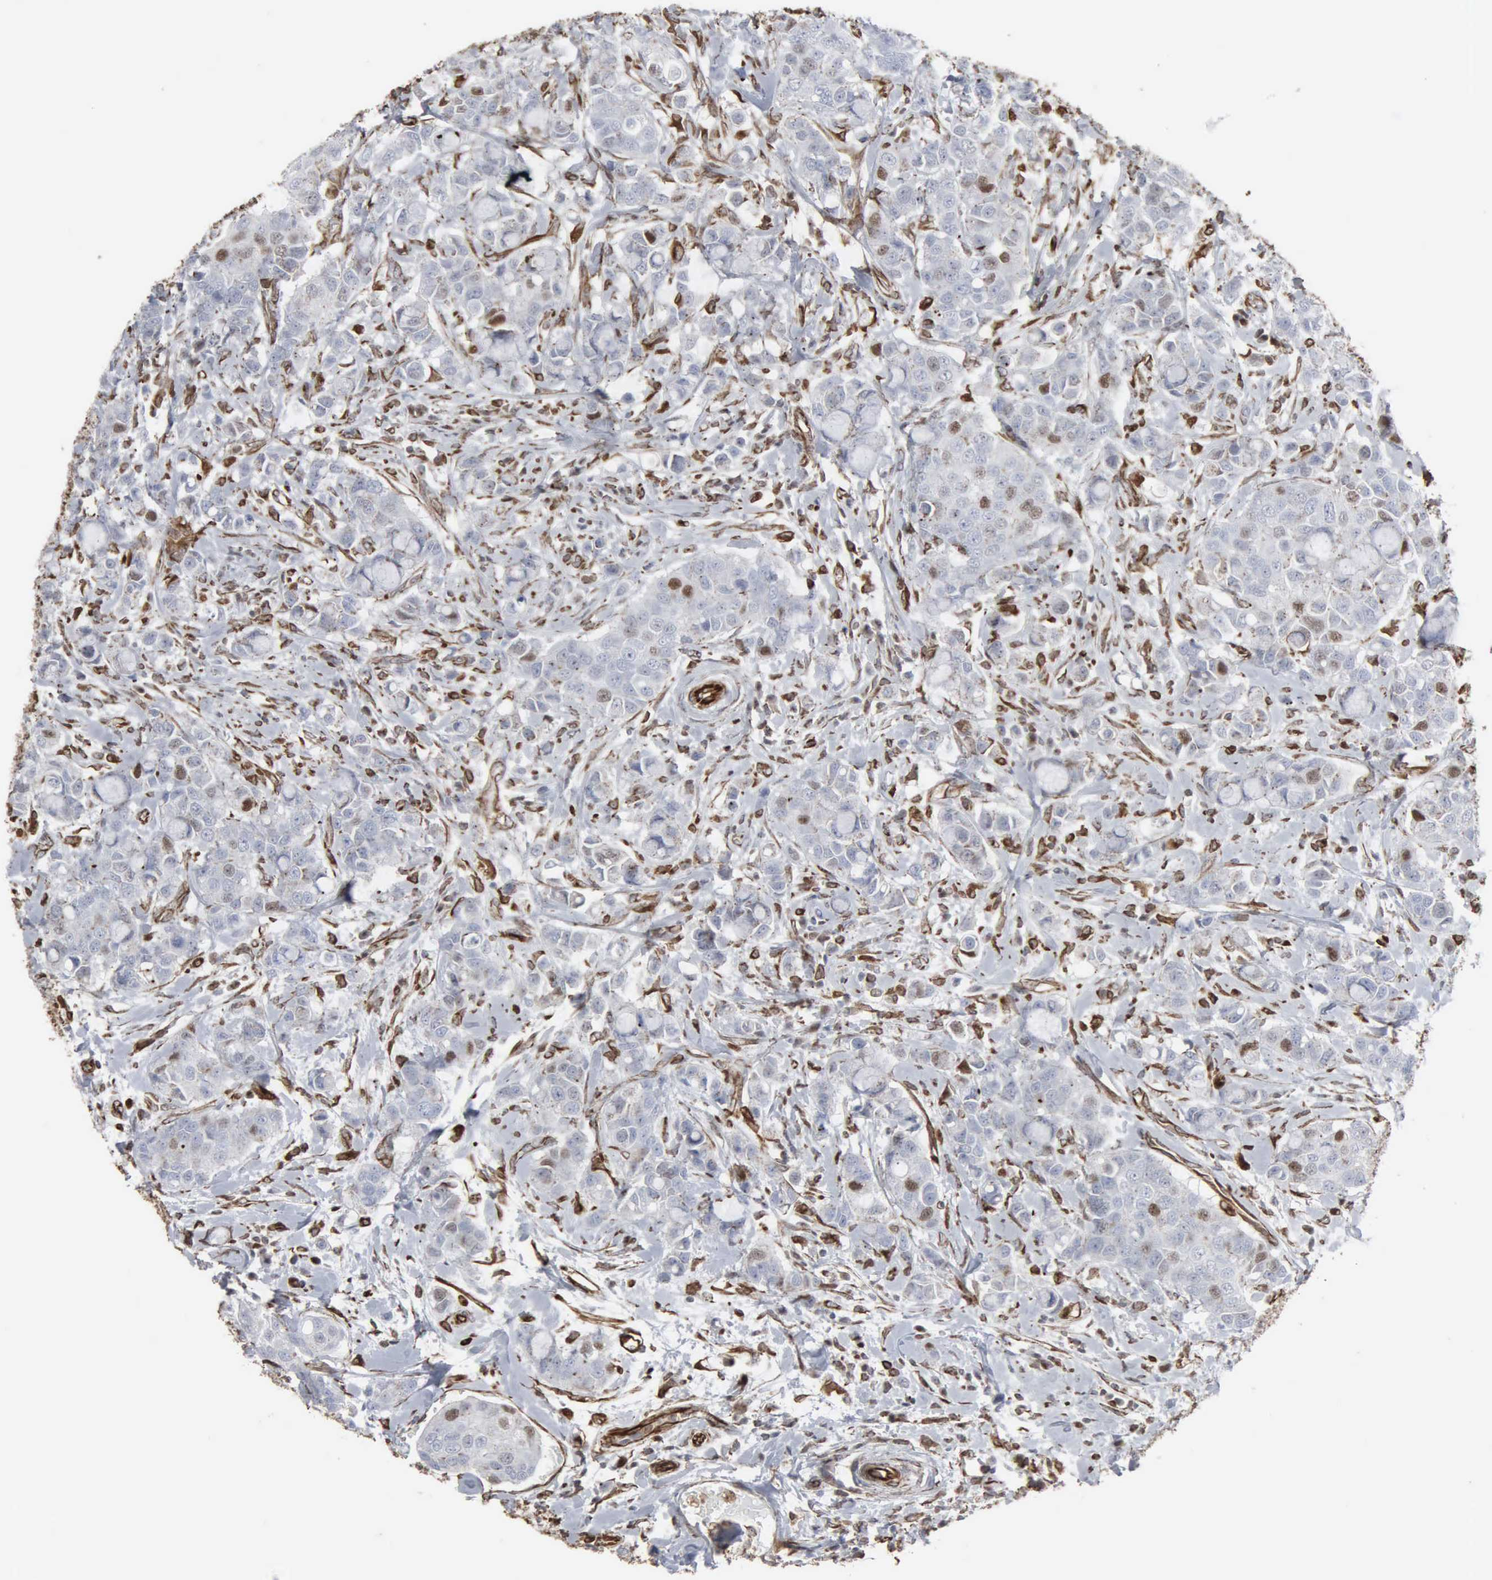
{"staining": {"intensity": "weak", "quantity": "<25%", "location": "nuclear"}, "tissue": "breast cancer", "cell_type": "Tumor cells", "image_type": "cancer", "snomed": [{"axis": "morphology", "description": "Duct carcinoma"}, {"axis": "topography", "description": "Breast"}], "caption": "Breast cancer stained for a protein using IHC demonstrates no expression tumor cells.", "gene": "CCNE1", "patient": {"sex": "female", "age": 27}}